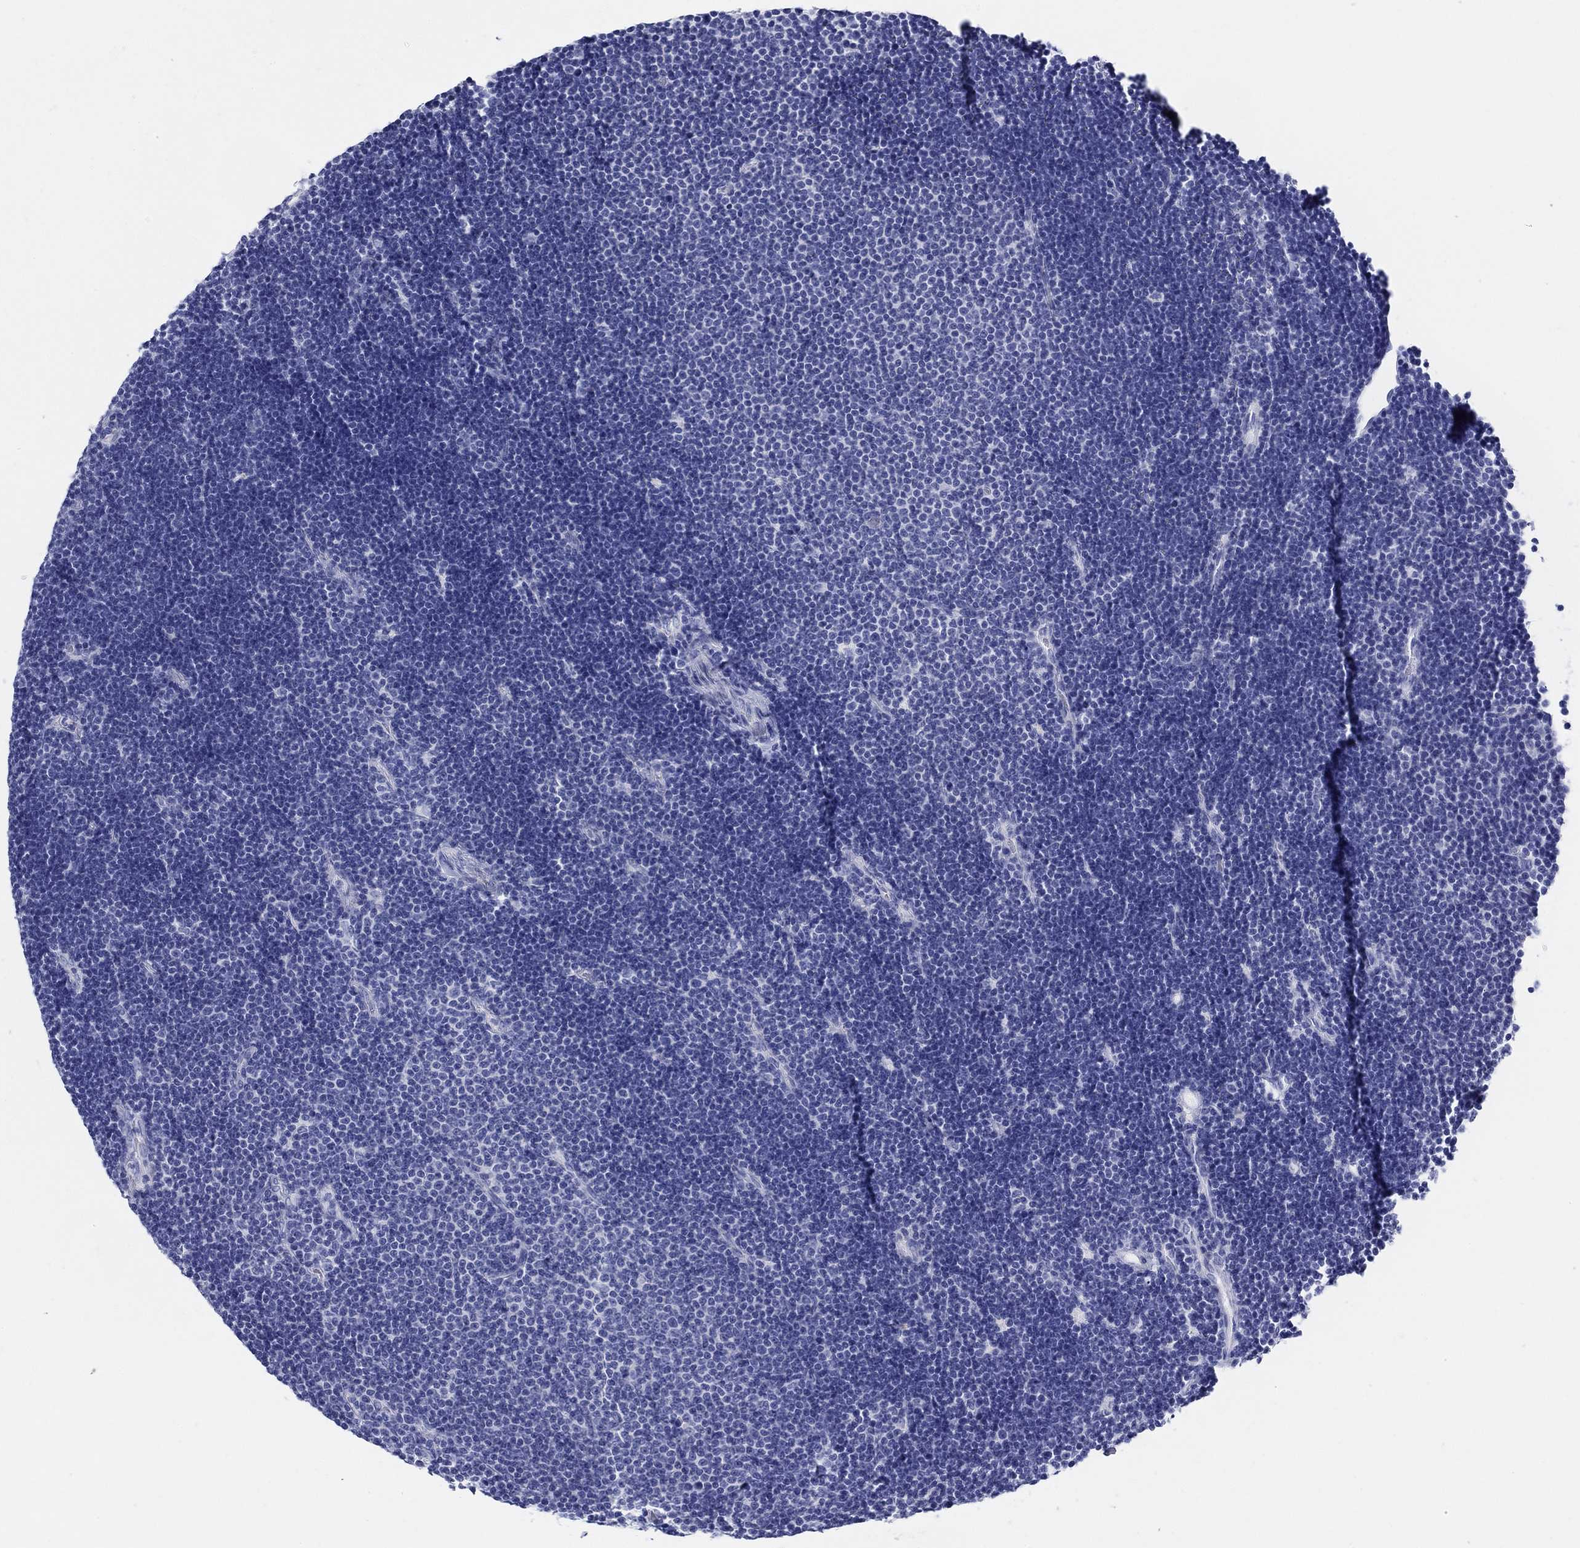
{"staining": {"intensity": "negative", "quantity": "none", "location": "none"}, "tissue": "lymphoma", "cell_type": "Tumor cells", "image_type": "cancer", "snomed": [{"axis": "morphology", "description": "Malignant lymphoma, non-Hodgkin's type, Low grade"}, {"axis": "topography", "description": "Brain"}], "caption": "Tumor cells show no significant staining in malignant lymphoma, non-Hodgkin's type (low-grade).", "gene": "CRYGS", "patient": {"sex": "female", "age": 66}}